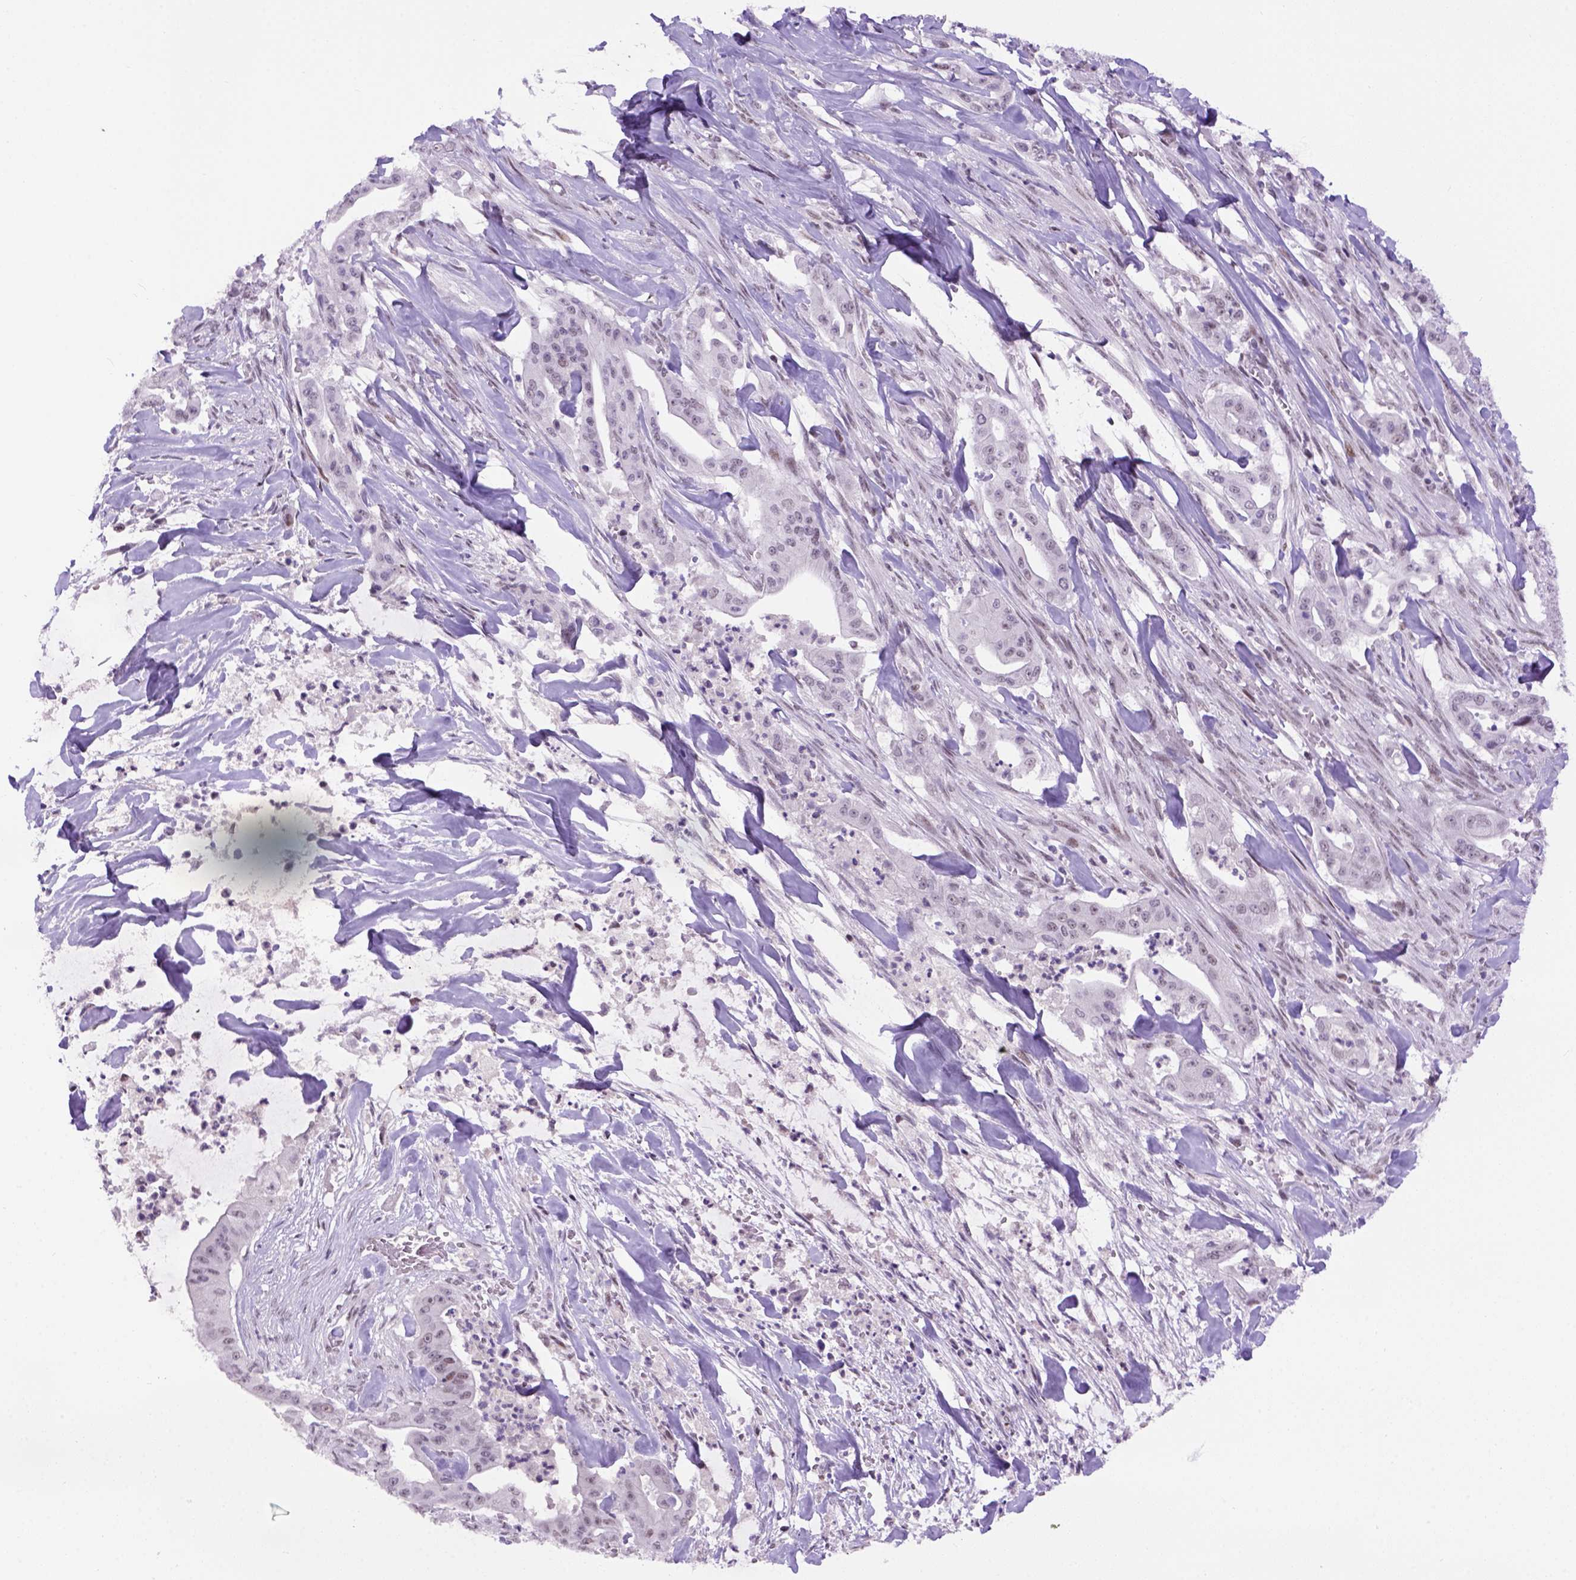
{"staining": {"intensity": "negative", "quantity": "none", "location": "none"}, "tissue": "pancreatic cancer", "cell_type": "Tumor cells", "image_type": "cancer", "snomed": [{"axis": "morphology", "description": "Normal tissue, NOS"}, {"axis": "morphology", "description": "Inflammation, NOS"}, {"axis": "morphology", "description": "Adenocarcinoma, NOS"}, {"axis": "topography", "description": "Pancreas"}], "caption": "IHC micrograph of neoplastic tissue: human pancreatic cancer (adenocarcinoma) stained with DAB (3,3'-diaminobenzidine) shows no significant protein staining in tumor cells.", "gene": "TBPL1", "patient": {"sex": "male", "age": 57}}